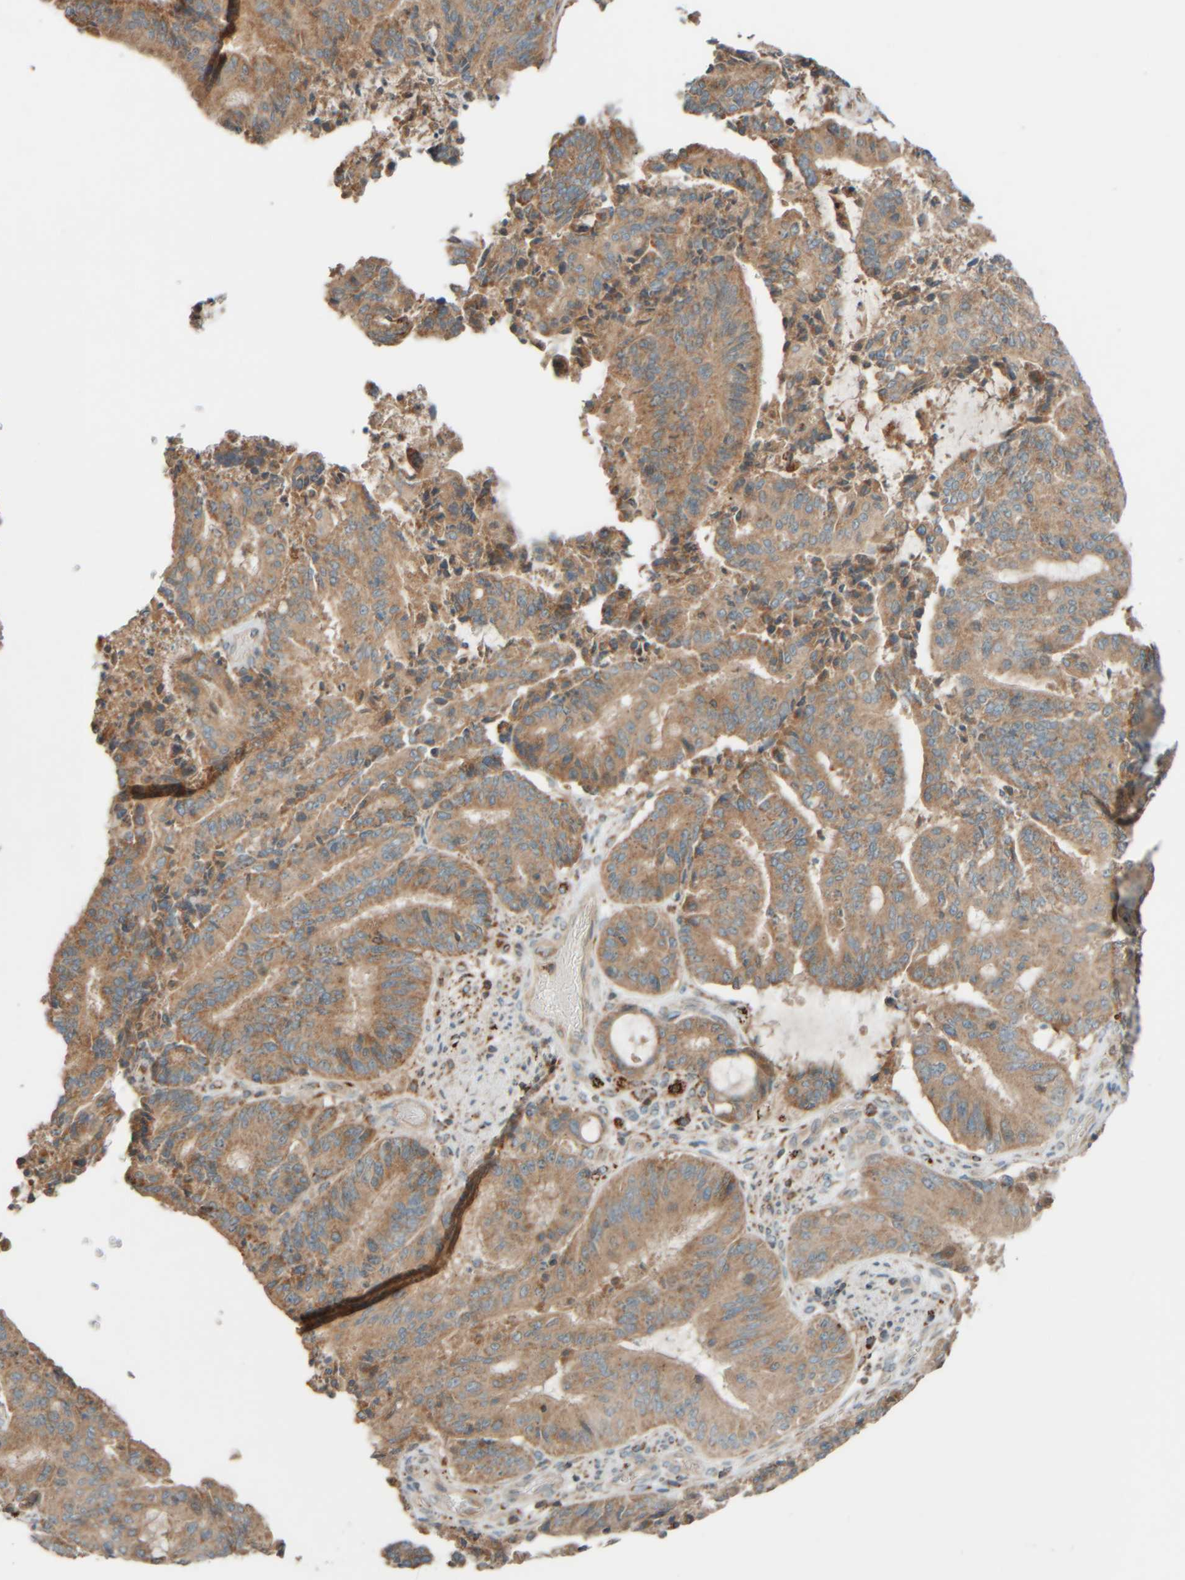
{"staining": {"intensity": "moderate", "quantity": ">75%", "location": "cytoplasmic/membranous"}, "tissue": "liver cancer", "cell_type": "Tumor cells", "image_type": "cancer", "snomed": [{"axis": "morphology", "description": "Normal tissue, NOS"}, {"axis": "morphology", "description": "Cholangiocarcinoma"}, {"axis": "topography", "description": "Liver"}, {"axis": "topography", "description": "Peripheral nerve tissue"}], "caption": "Cholangiocarcinoma (liver) stained with a protein marker reveals moderate staining in tumor cells.", "gene": "SPAG5", "patient": {"sex": "female", "age": 73}}